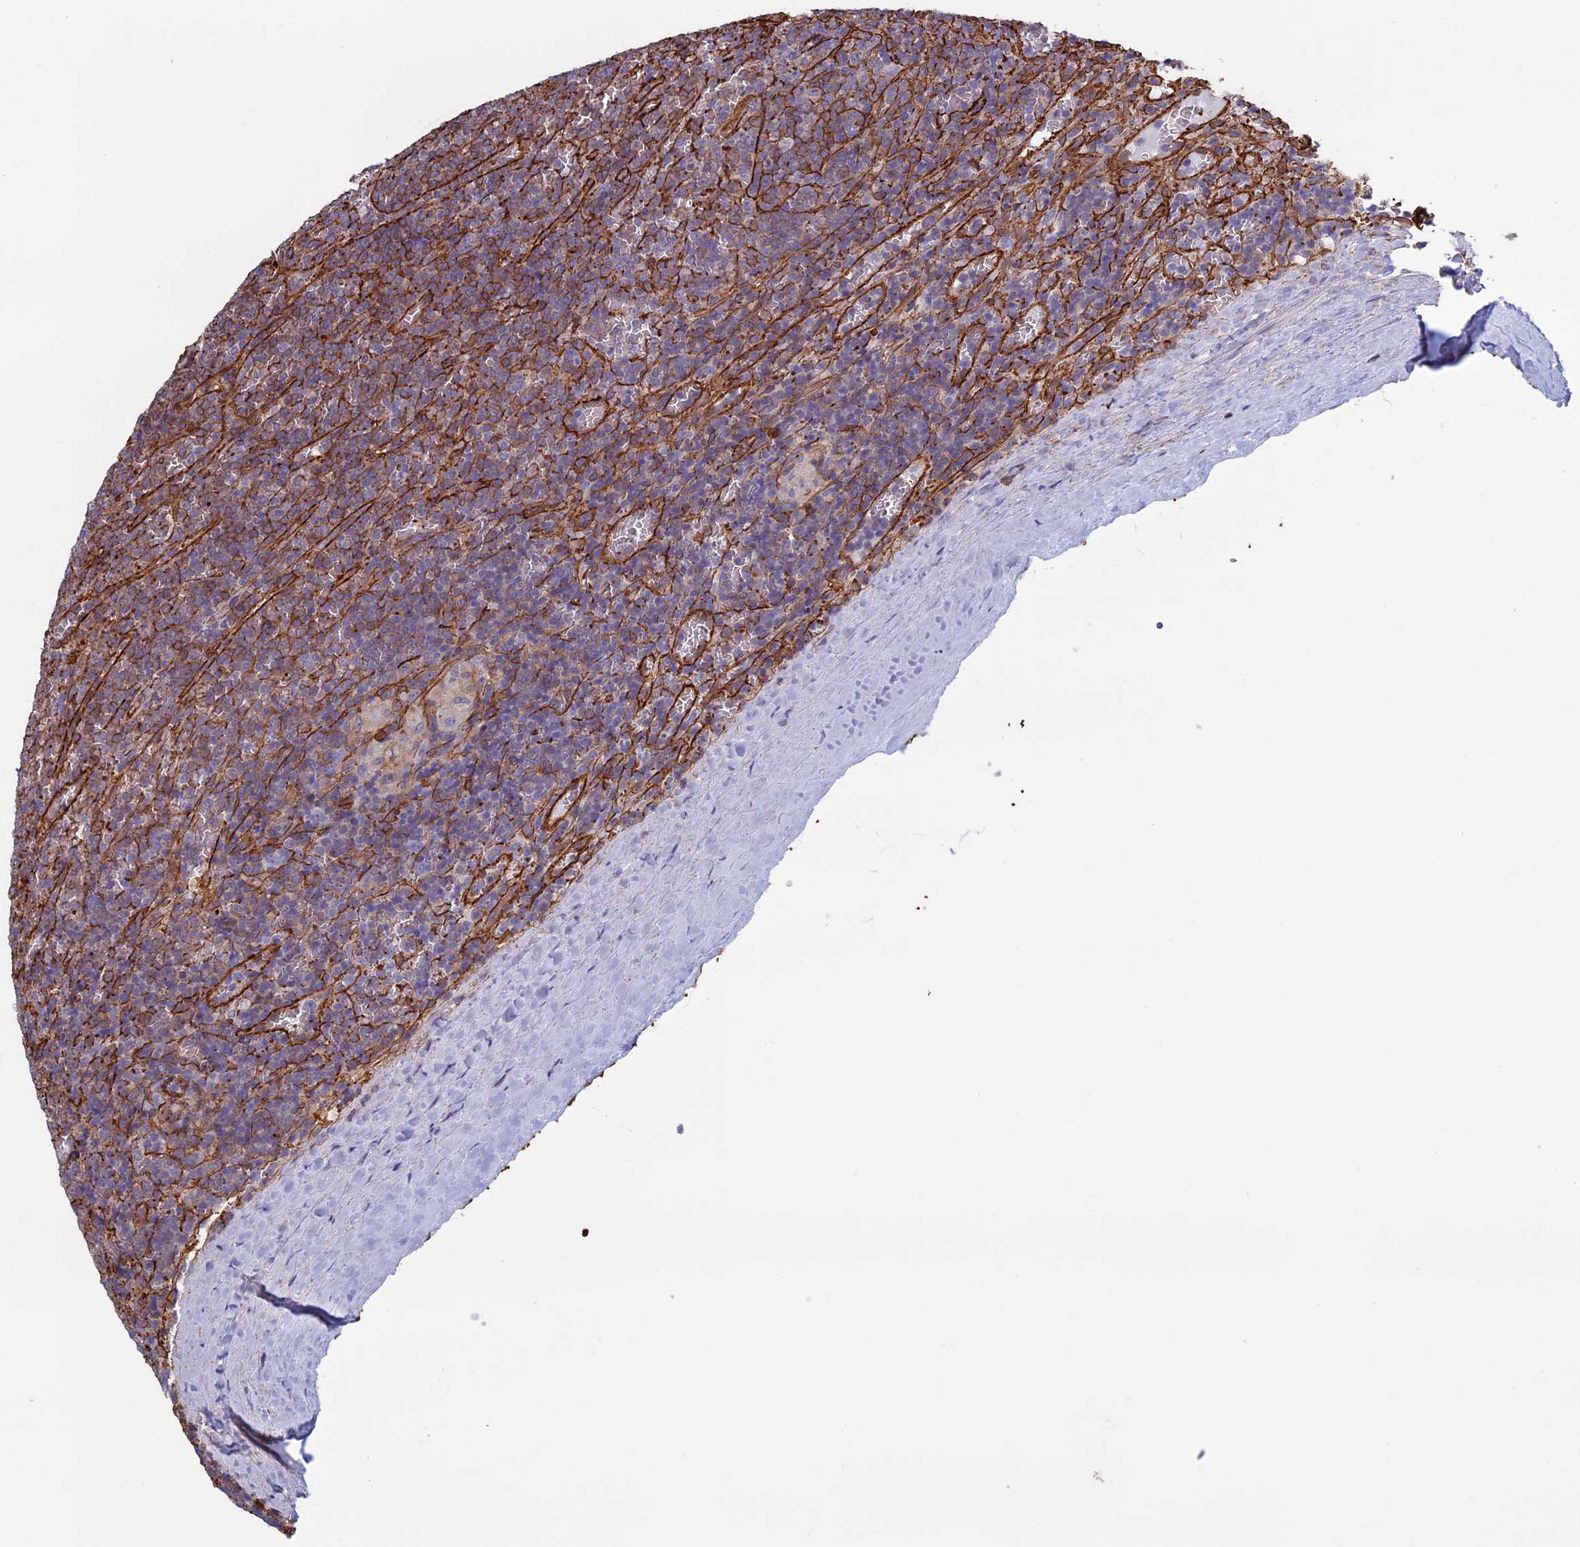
{"staining": {"intensity": "moderate", "quantity": "25%-75%", "location": "cytoplasmic/membranous"}, "tissue": "lymphoma", "cell_type": "Tumor cells", "image_type": "cancer", "snomed": [{"axis": "morphology", "description": "Malignant lymphoma, non-Hodgkin's type, Low grade"}, {"axis": "topography", "description": "Spleen"}], "caption": "A brown stain labels moderate cytoplasmic/membranous positivity of a protein in lymphoma tumor cells. The staining was performed using DAB, with brown indicating positive protein expression. Nuclei are stained blue with hematoxylin.", "gene": "ANGPTL2", "patient": {"sex": "female", "age": 19}}